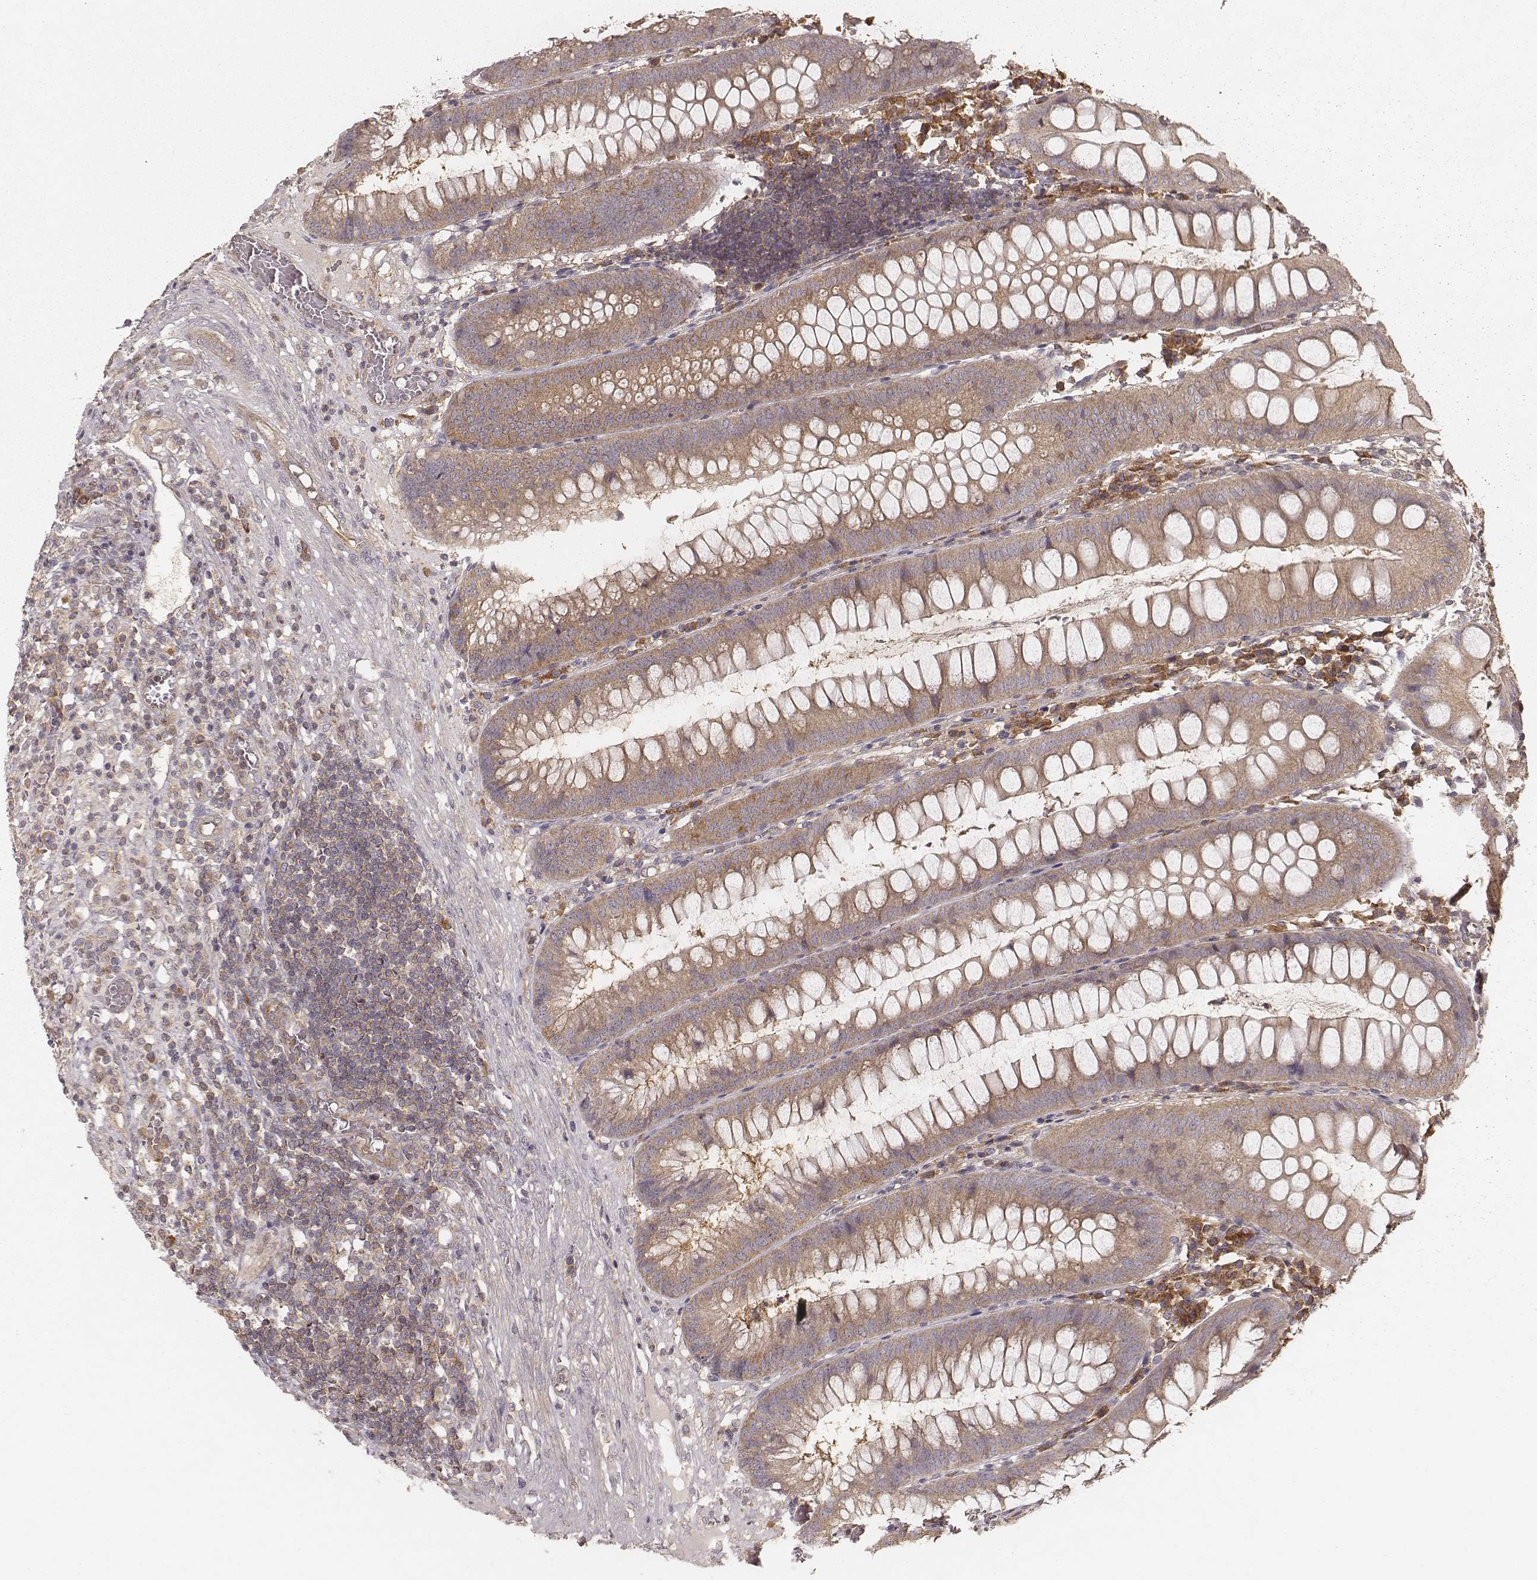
{"staining": {"intensity": "weak", "quantity": ">75%", "location": "cytoplasmic/membranous"}, "tissue": "appendix", "cell_type": "Glandular cells", "image_type": "normal", "snomed": [{"axis": "morphology", "description": "Normal tissue, NOS"}, {"axis": "morphology", "description": "Inflammation, NOS"}, {"axis": "topography", "description": "Appendix"}], "caption": "An image showing weak cytoplasmic/membranous expression in approximately >75% of glandular cells in normal appendix, as visualized by brown immunohistochemical staining.", "gene": "CARS1", "patient": {"sex": "male", "age": 16}}